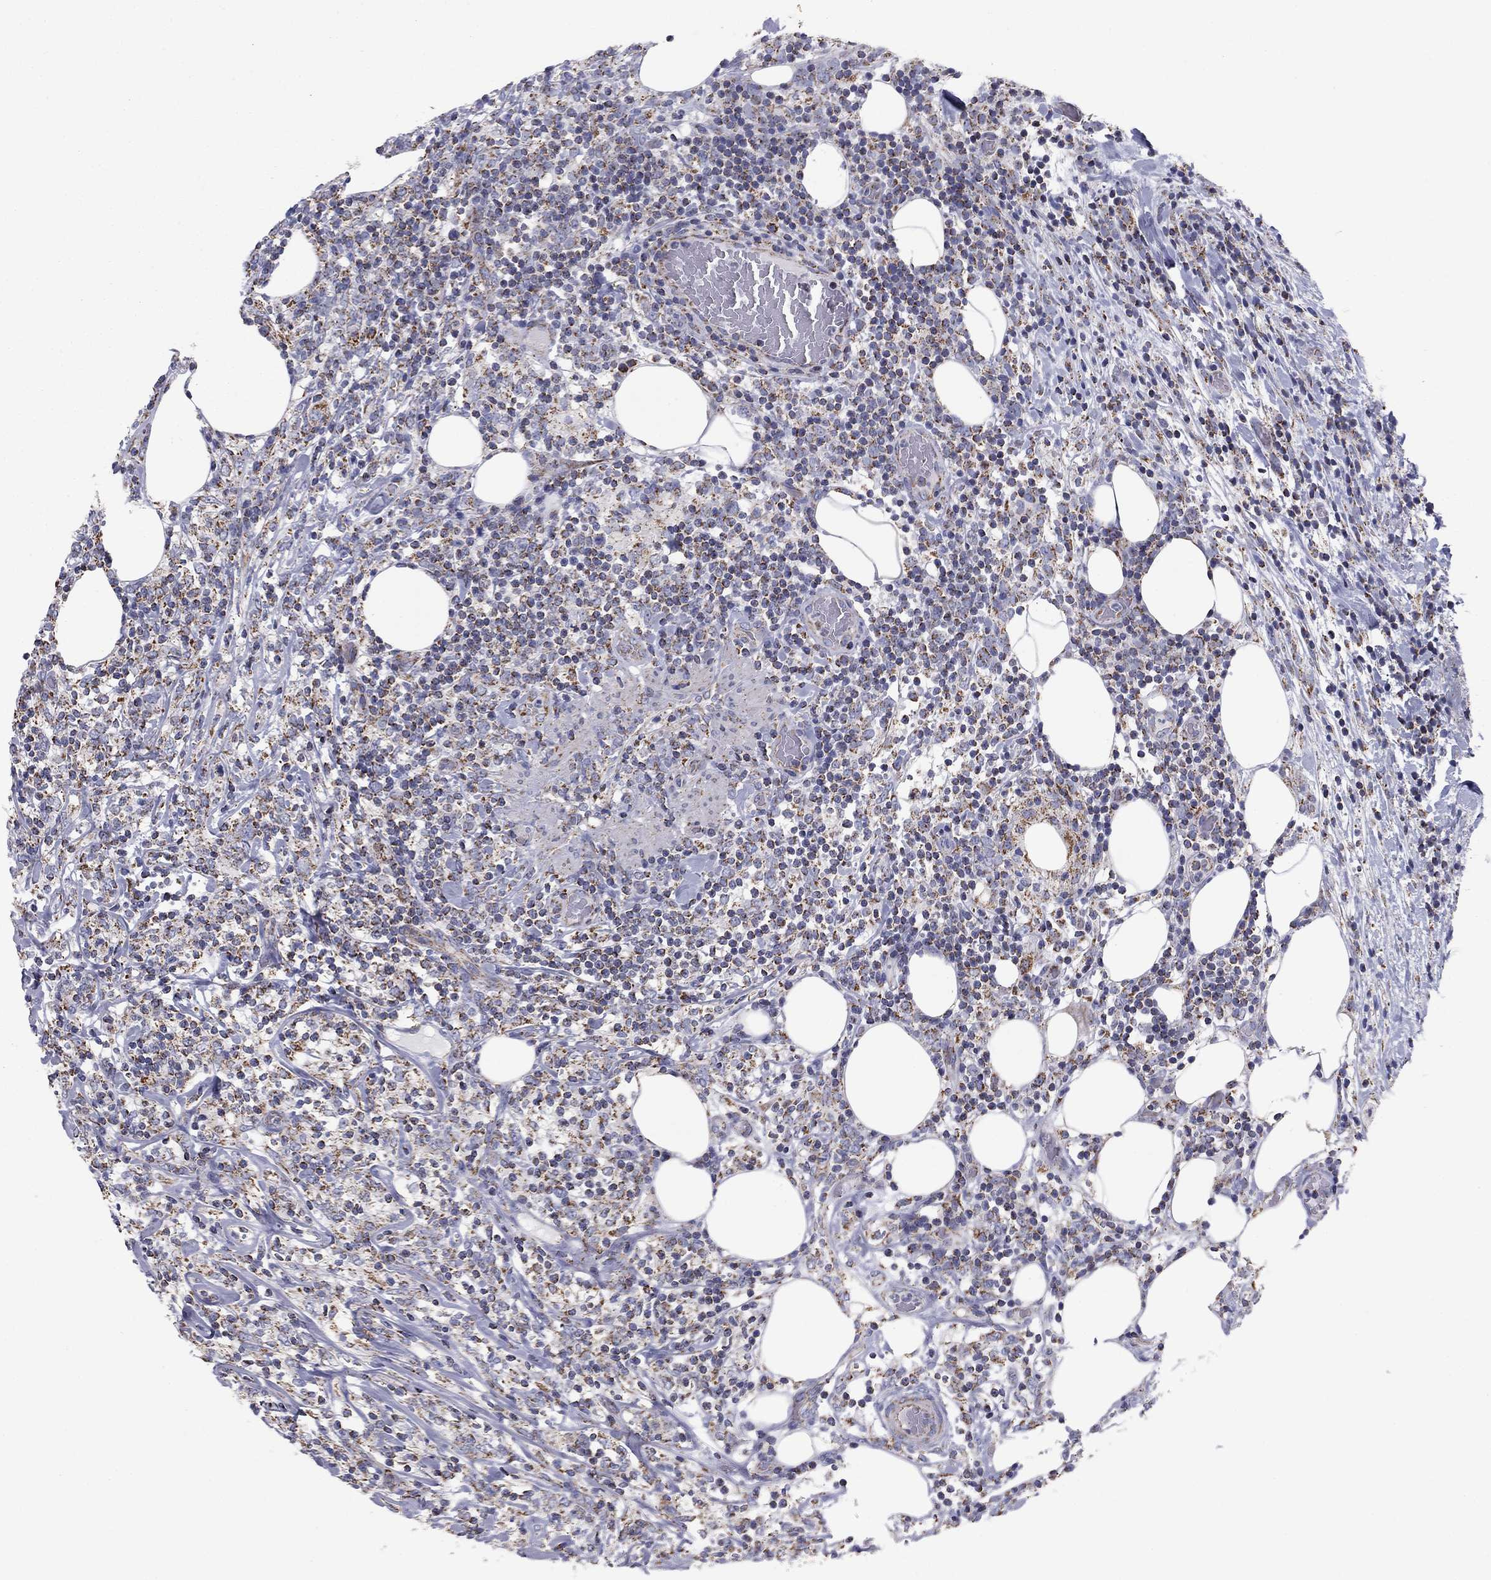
{"staining": {"intensity": "moderate", "quantity": "25%-75%", "location": "cytoplasmic/membranous"}, "tissue": "lymphoma", "cell_type": "Tumor cells", "image_type": "cancer", "snomed": [{"axis": "morphology", "description": "Malignant lymphoma, non-Hodgkin's type, High grade"}, {"axis": "topography", "description": "Lymph node"}], "caption": "There is medium levels of moderate cytoplasmic/membranous expression in tumor cells of lymphoma, as demonstrated by immunohistochemical staining (brown color).", "gene": "NDUFV1", "patient": {"sex": "female", "age": 84}}